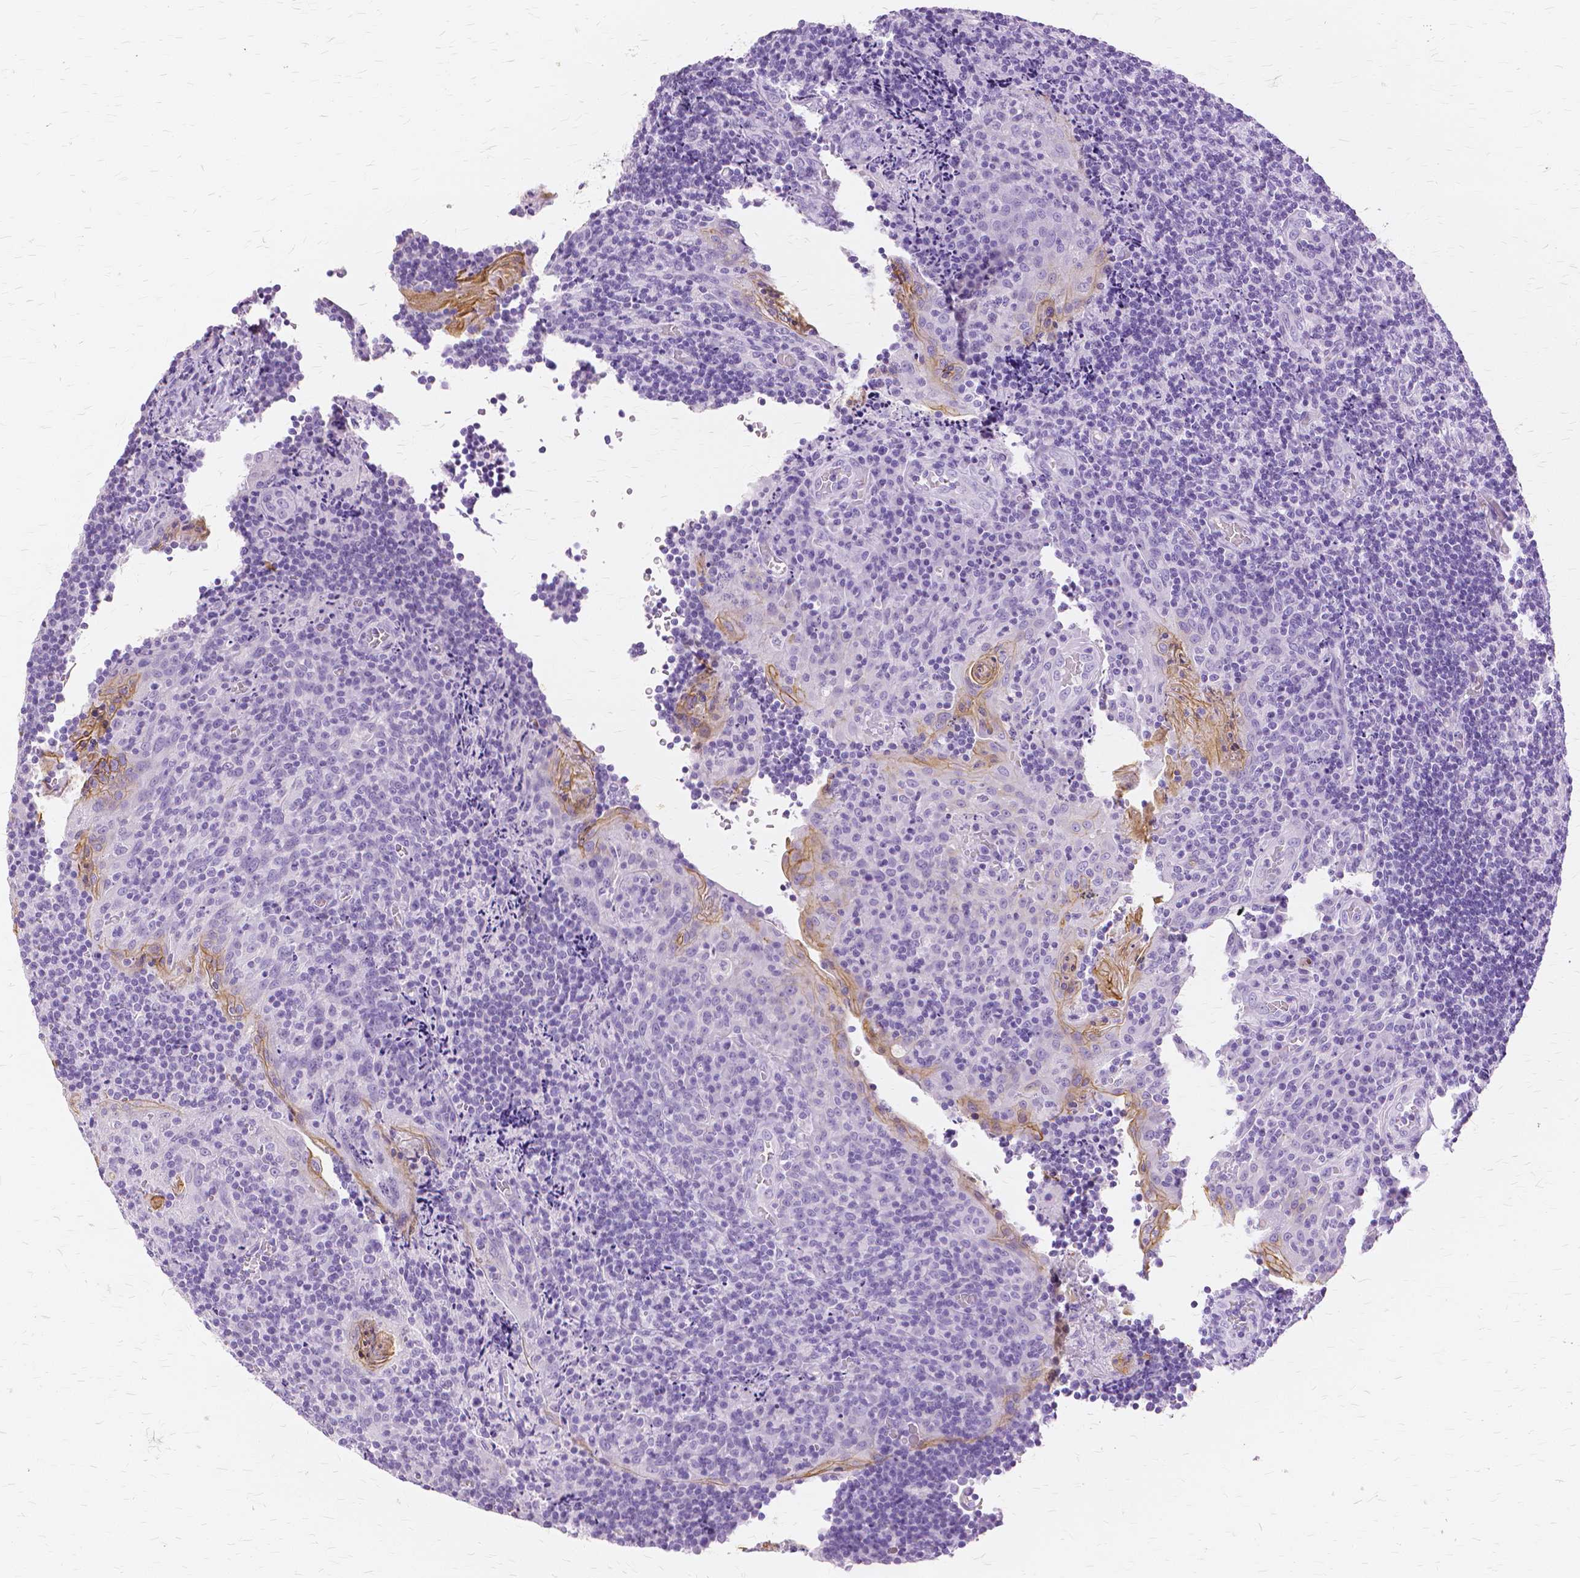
{"staining": {"intensity": "negative", "quantity": "none", "location": "none"}, "tissue": "tonsil", "cell_type": "Germinal center cells", "image_type": "normal", "snomed": [{"axis": "morphology", "description": "Normal tissue, NOS"}, {"axis": "topography", "description": "Tonsil"}], "caption": "Protein analysis of unremarkable tonsil demonstrates no significant positivity in germinal center cells.", "gene": "TGM1", "patient": {"sex": "male", "age": 17}}